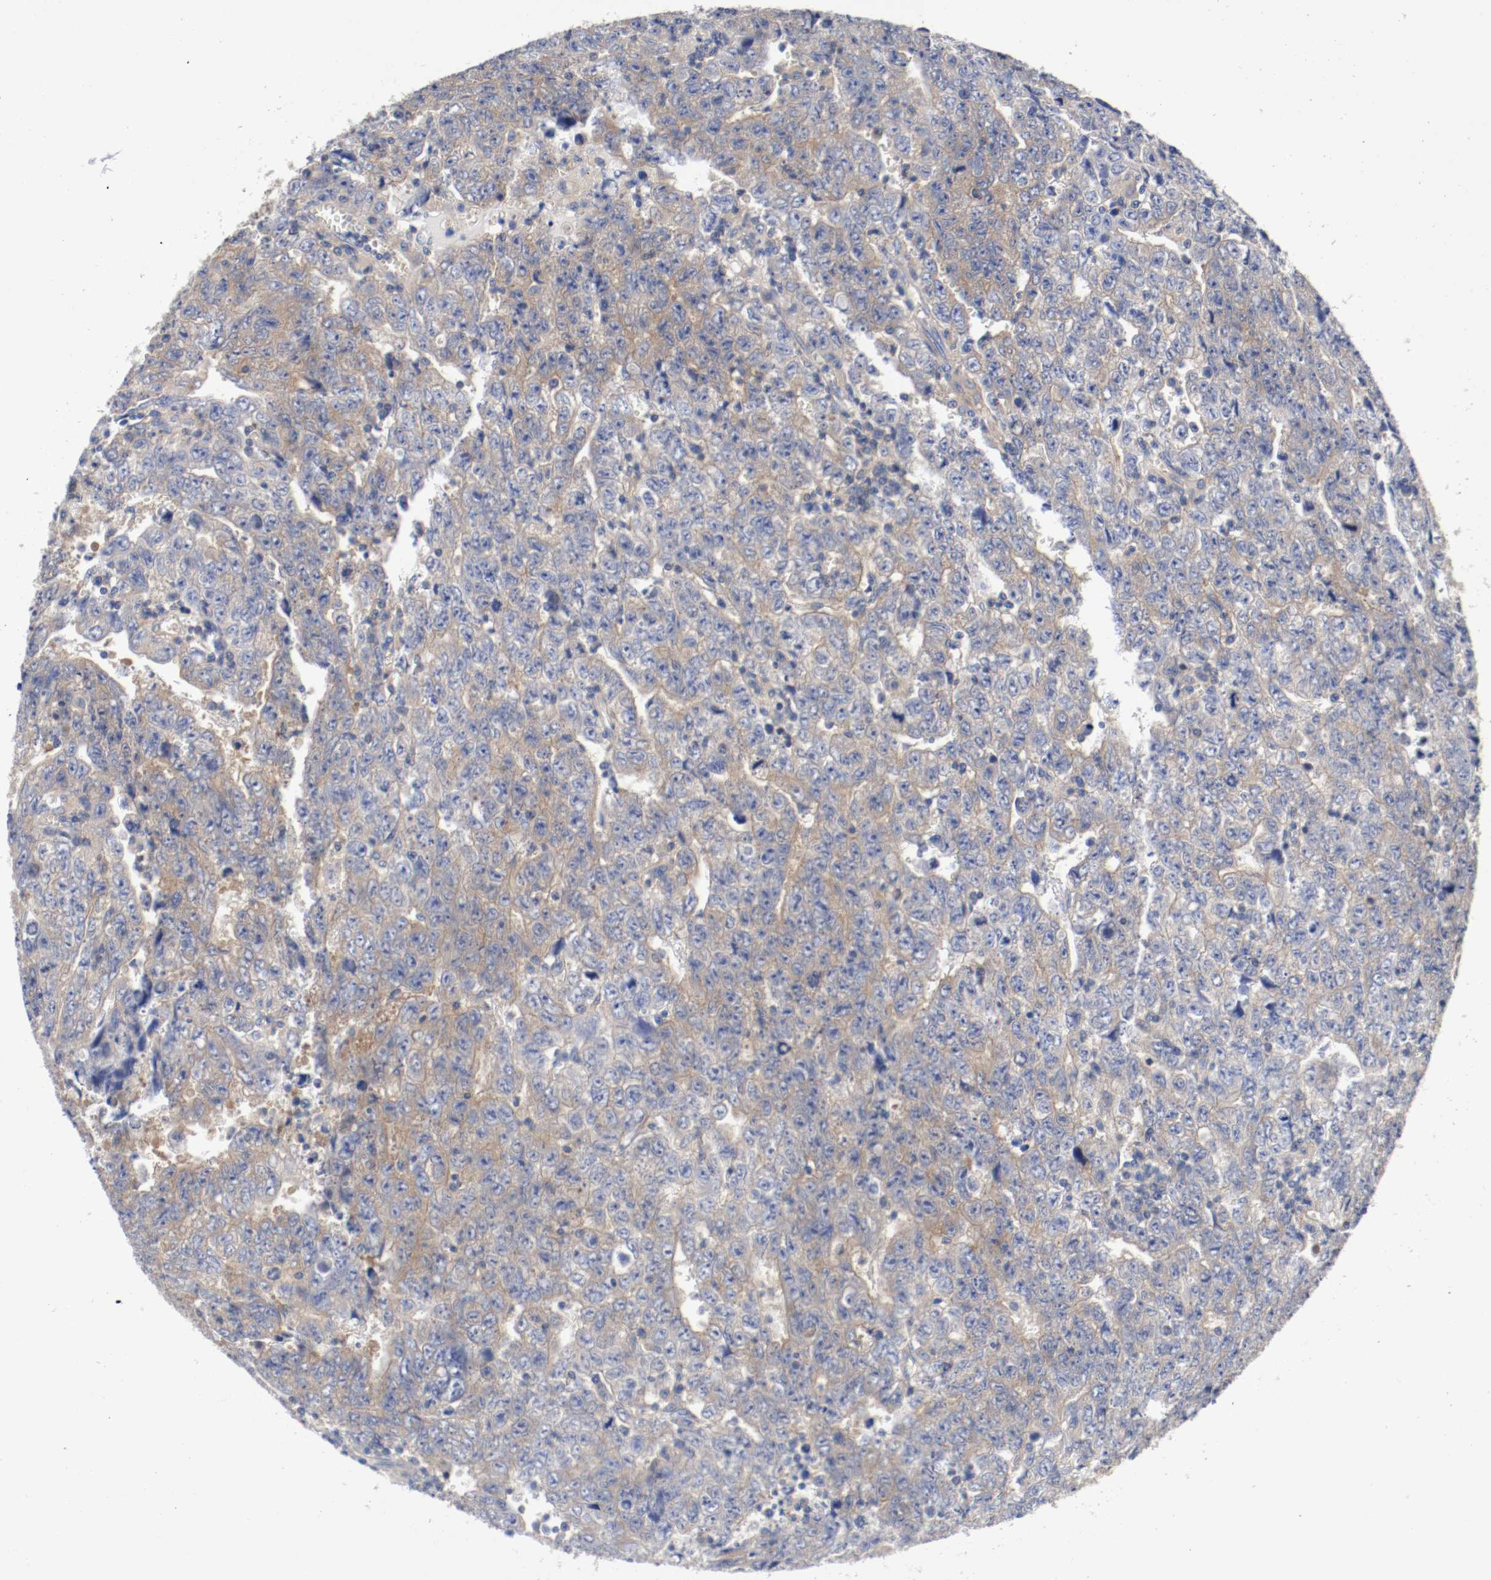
{"staining": {"intensity": "moderate", "quantity": ">75%", "location": "cytoplasmic/membranous"}, "tissue": "testis cancer", "cell_type": "Tumor cells", "image_type": "cancer", "snomed": [{"axis": "morphology", "description": "Carcinoma, Embryonal, NOS"}, {"axis": "topography", "description": "Testis"}], "caption": "DAB (3,3'-diaminobenzidine) immunohistochemical staining of testis cancer (embryonal carcinoma) shows moderate cytoplasmic/membranous protein staining in approximately >75% of tumor cells.", "gene": "HGS", "patient": {"sex": "male", "age": 28}}